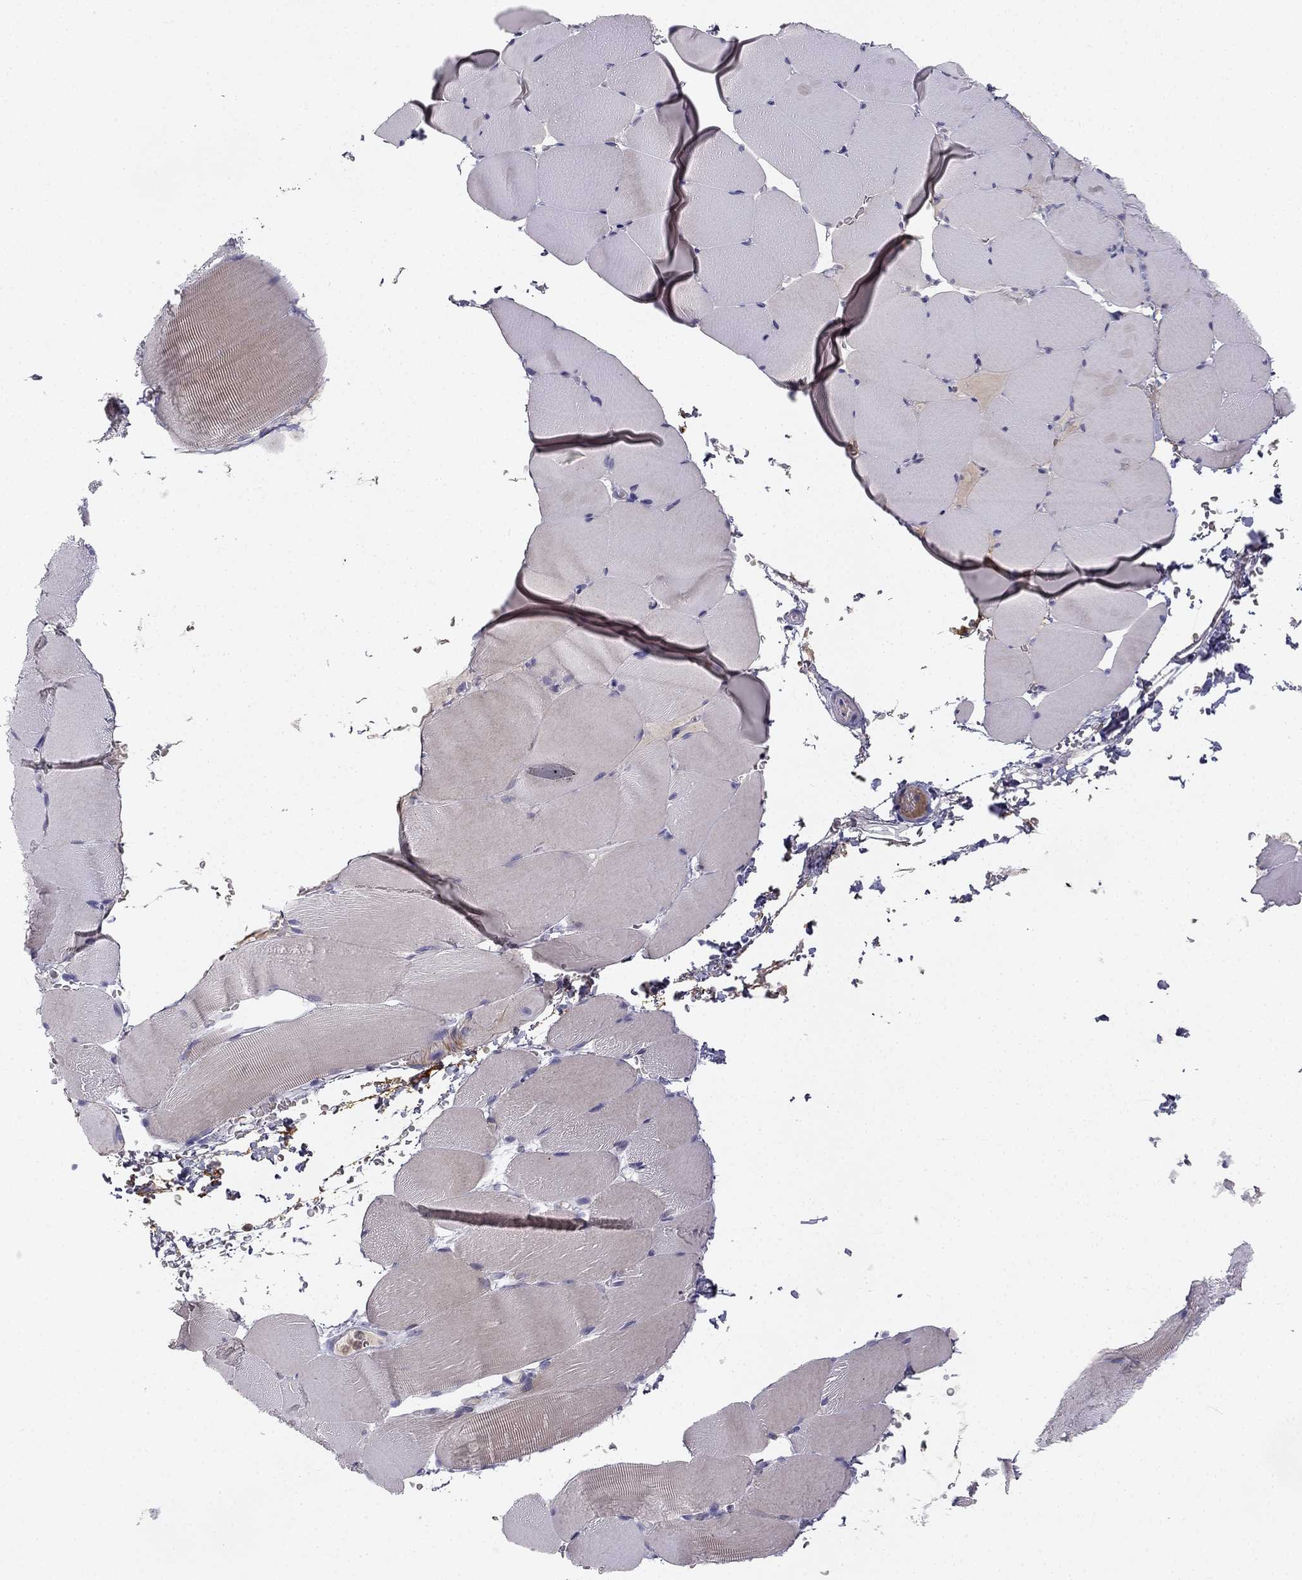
{"staining": {"intensity": "negative", "quantity": "none", "location": "none"}, "tissue": "skeletal muscle", "cell_type": "Myocytes", "image_type": "normal", "snomed": [{"axis": "morphology", "description": "Normal tissue, NOS"}, {"axis": "topography", "description": "Skeletal muscle"}], "caption": "Immunohistochemistry (IHC) photomicrograph of normal skeletal muscle stained for a protein (brown), which shows no positivity in myocytes.", "gene": "SLC6A4", "patient": {"sex": "female", "age": 37}}